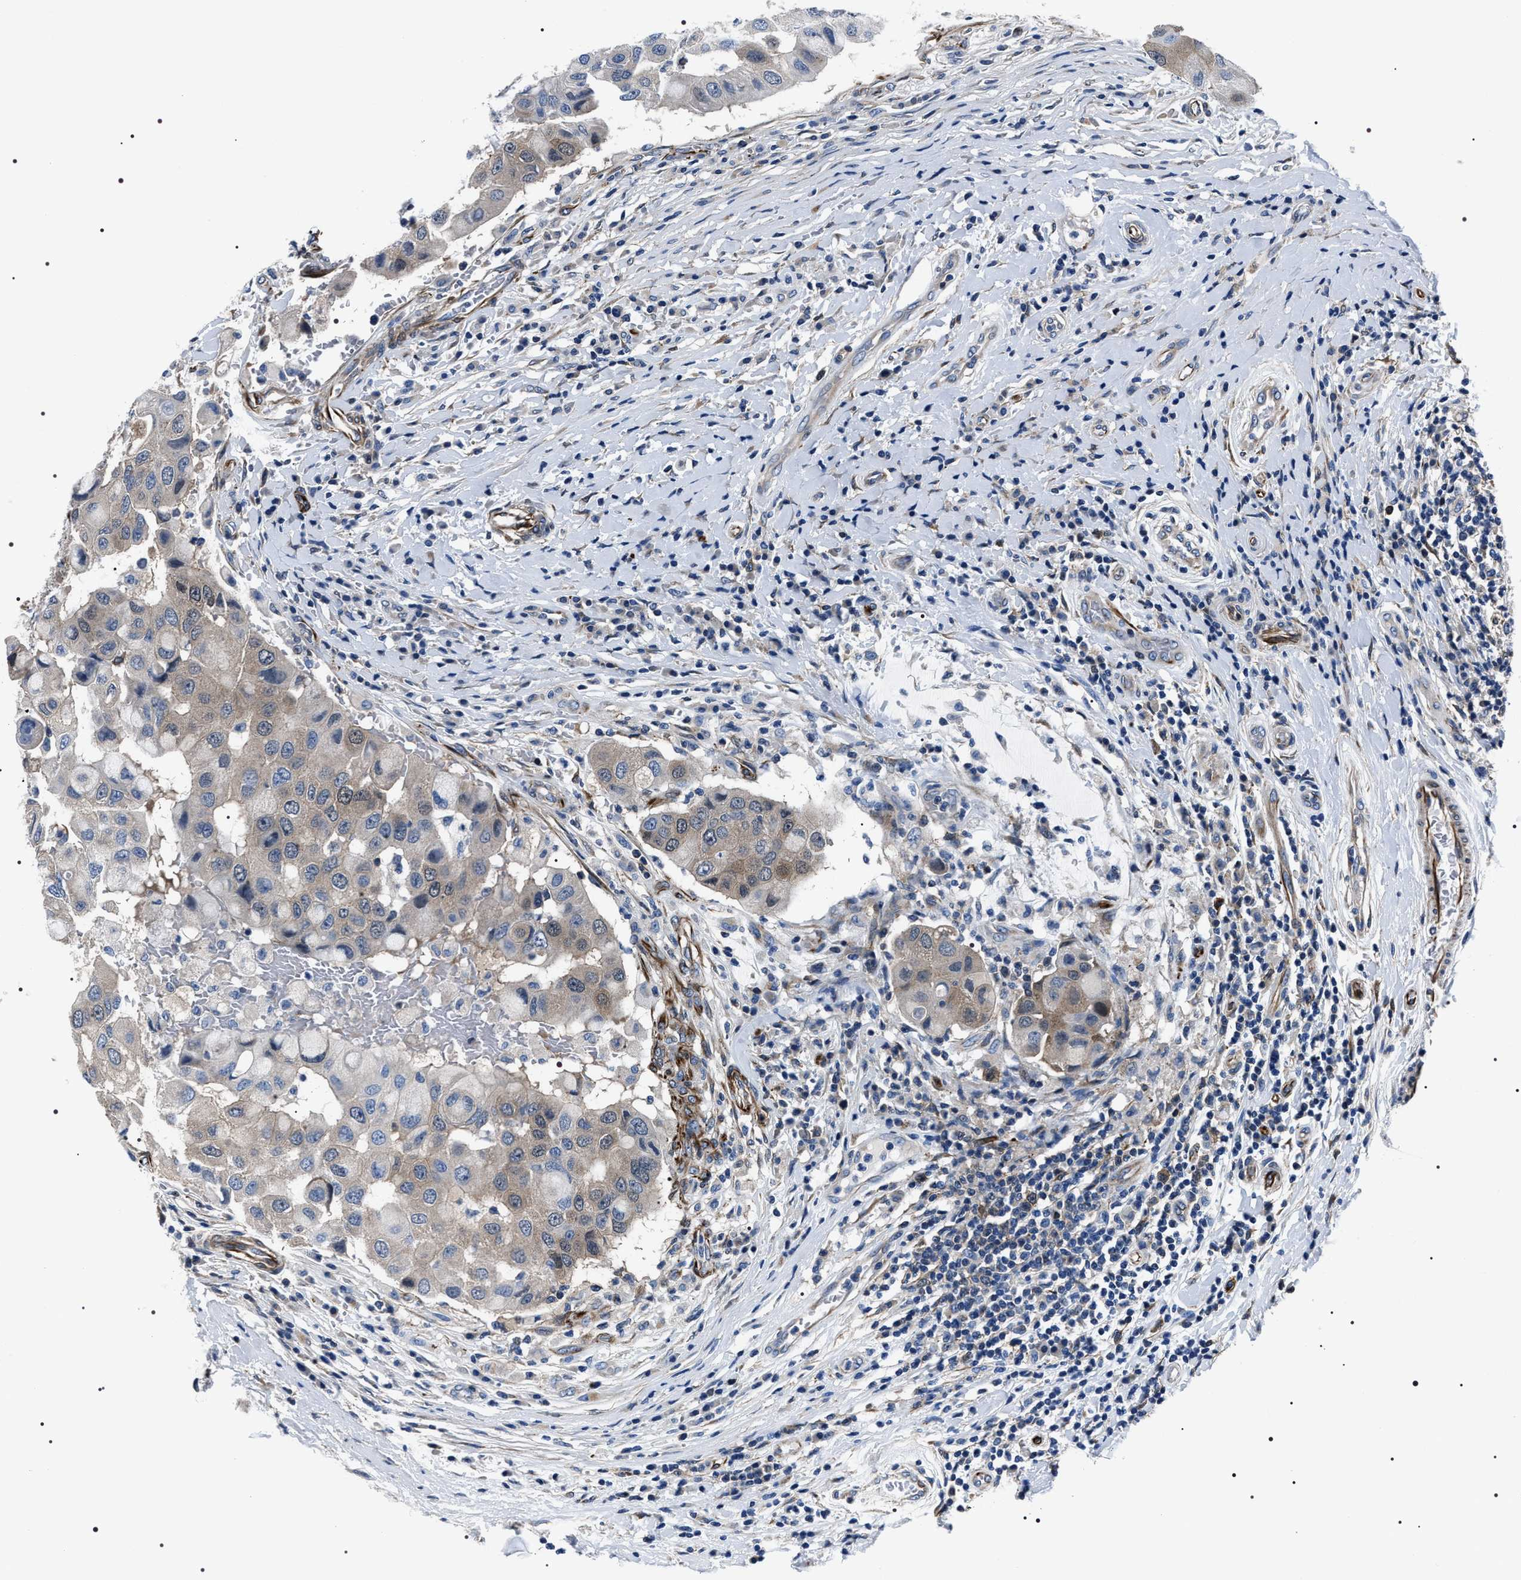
{"staining": {"intensity": "weak", "quantity": "25%-75%", "location": "cytoplasmic/membranous"}, "tissue": "breast cancer", "cell_type": "Tumor cells", "image_type": "cancer", "snomed": [{"axis": "morphology", "description": "Duct carcinoma"}, {"axis": "topography", "description": "Breast"}], "caption": "There is low levels of weak cytoplasmic/membranous expression in tumor cells of infiltrating ductal carcinoma (breast), as demonstrated by immunohistochemical staining (brown color).", "gene": "BAG2", "patient": {"sex": "female", "age": 27}}